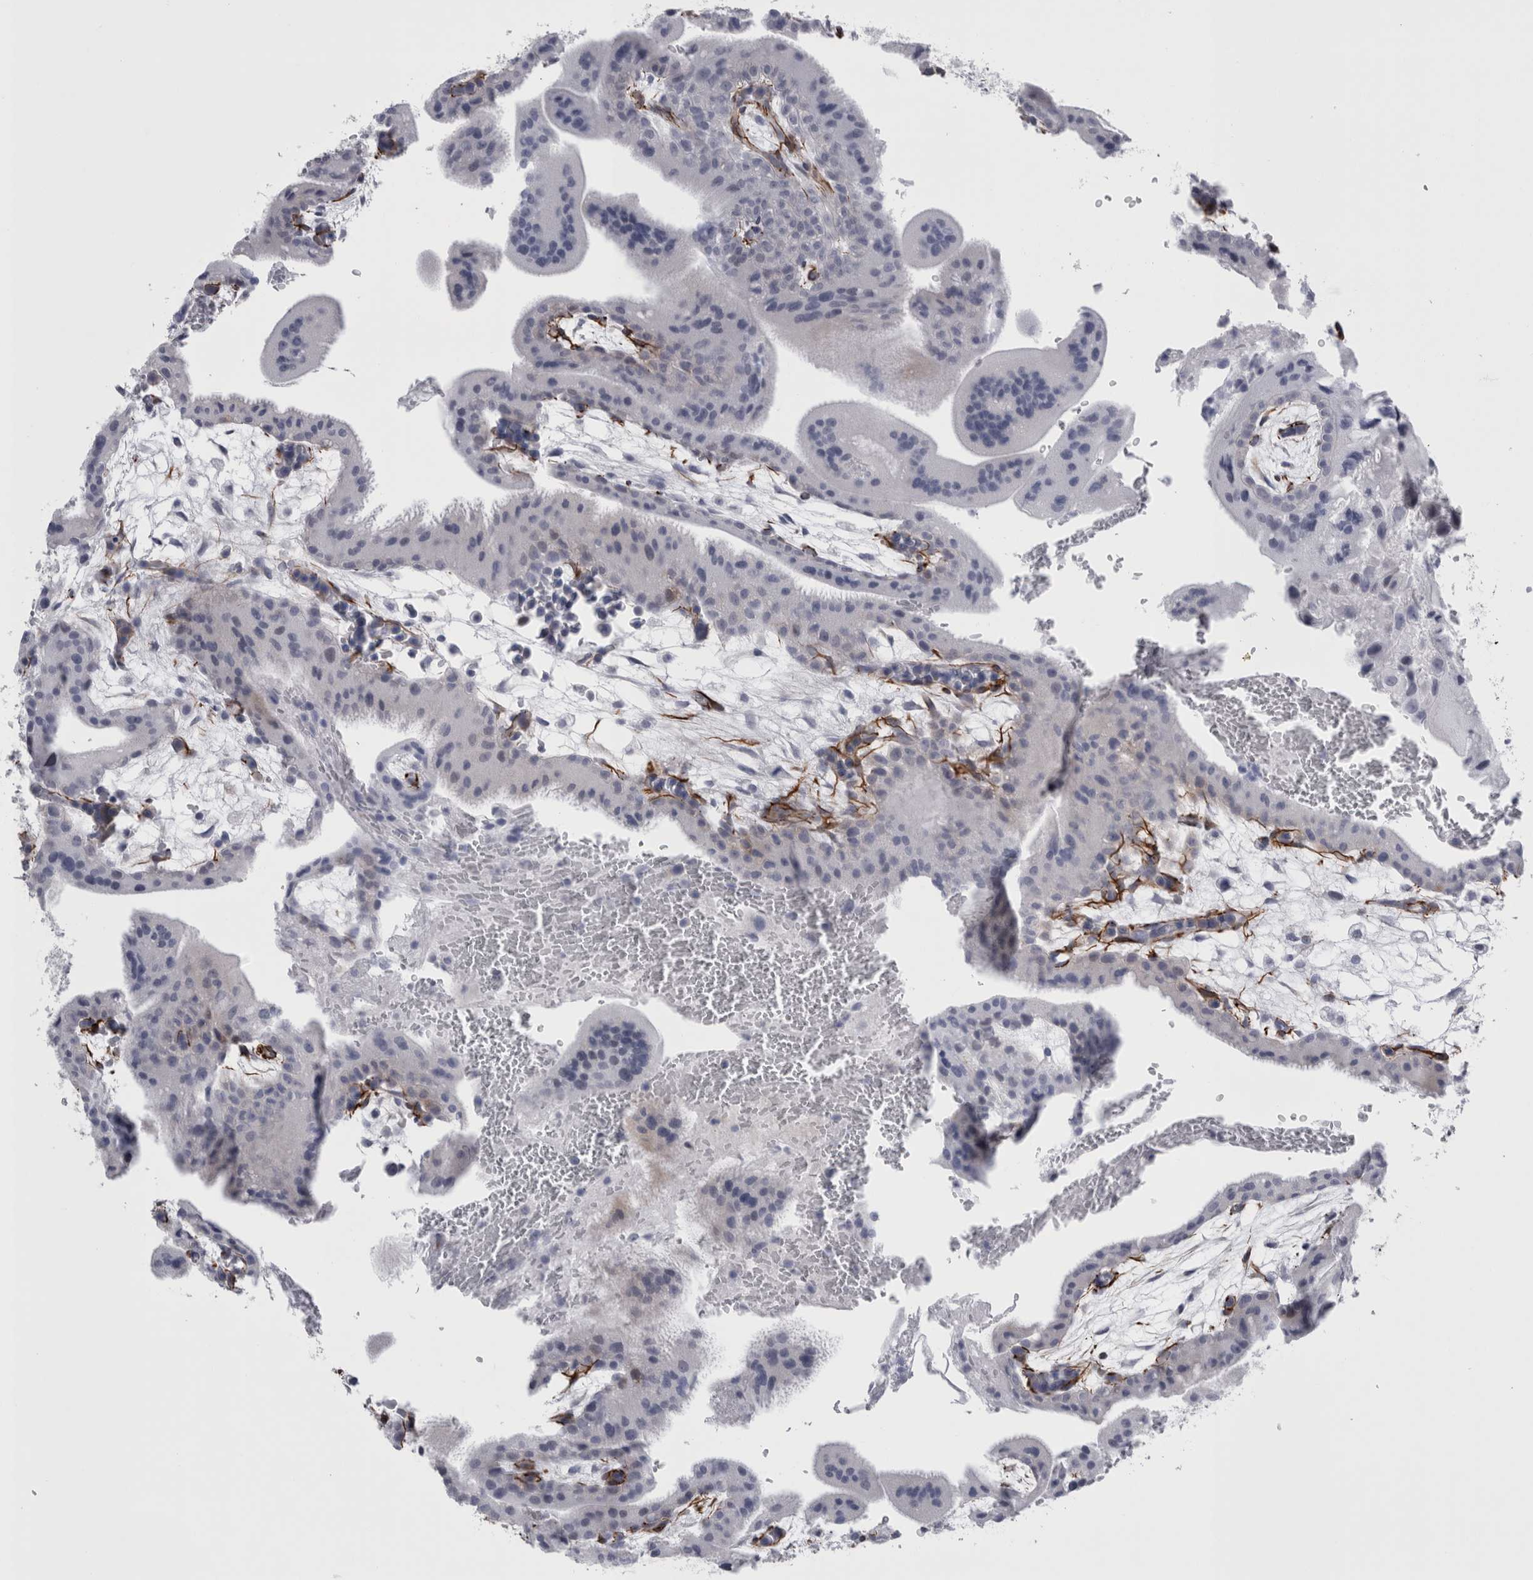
{"staining": {"intensity": "negative", "quantity": "none", "location": "none"}, "tissue": "placenta", "cell_type": "Decidual cells", "image_type": "normal", "snomed": [{"axis": "morphology", "description": "Normal tissue, NOS"}, {"axis": "topography", "description": "Placenta"}], "caption": "This is an immunohistochemistry photomicrograph of unremarkable placenta. There is no expression in decidual cells.", "gene": "VWDE", "patient": {"sex": "female", "age": 35}}